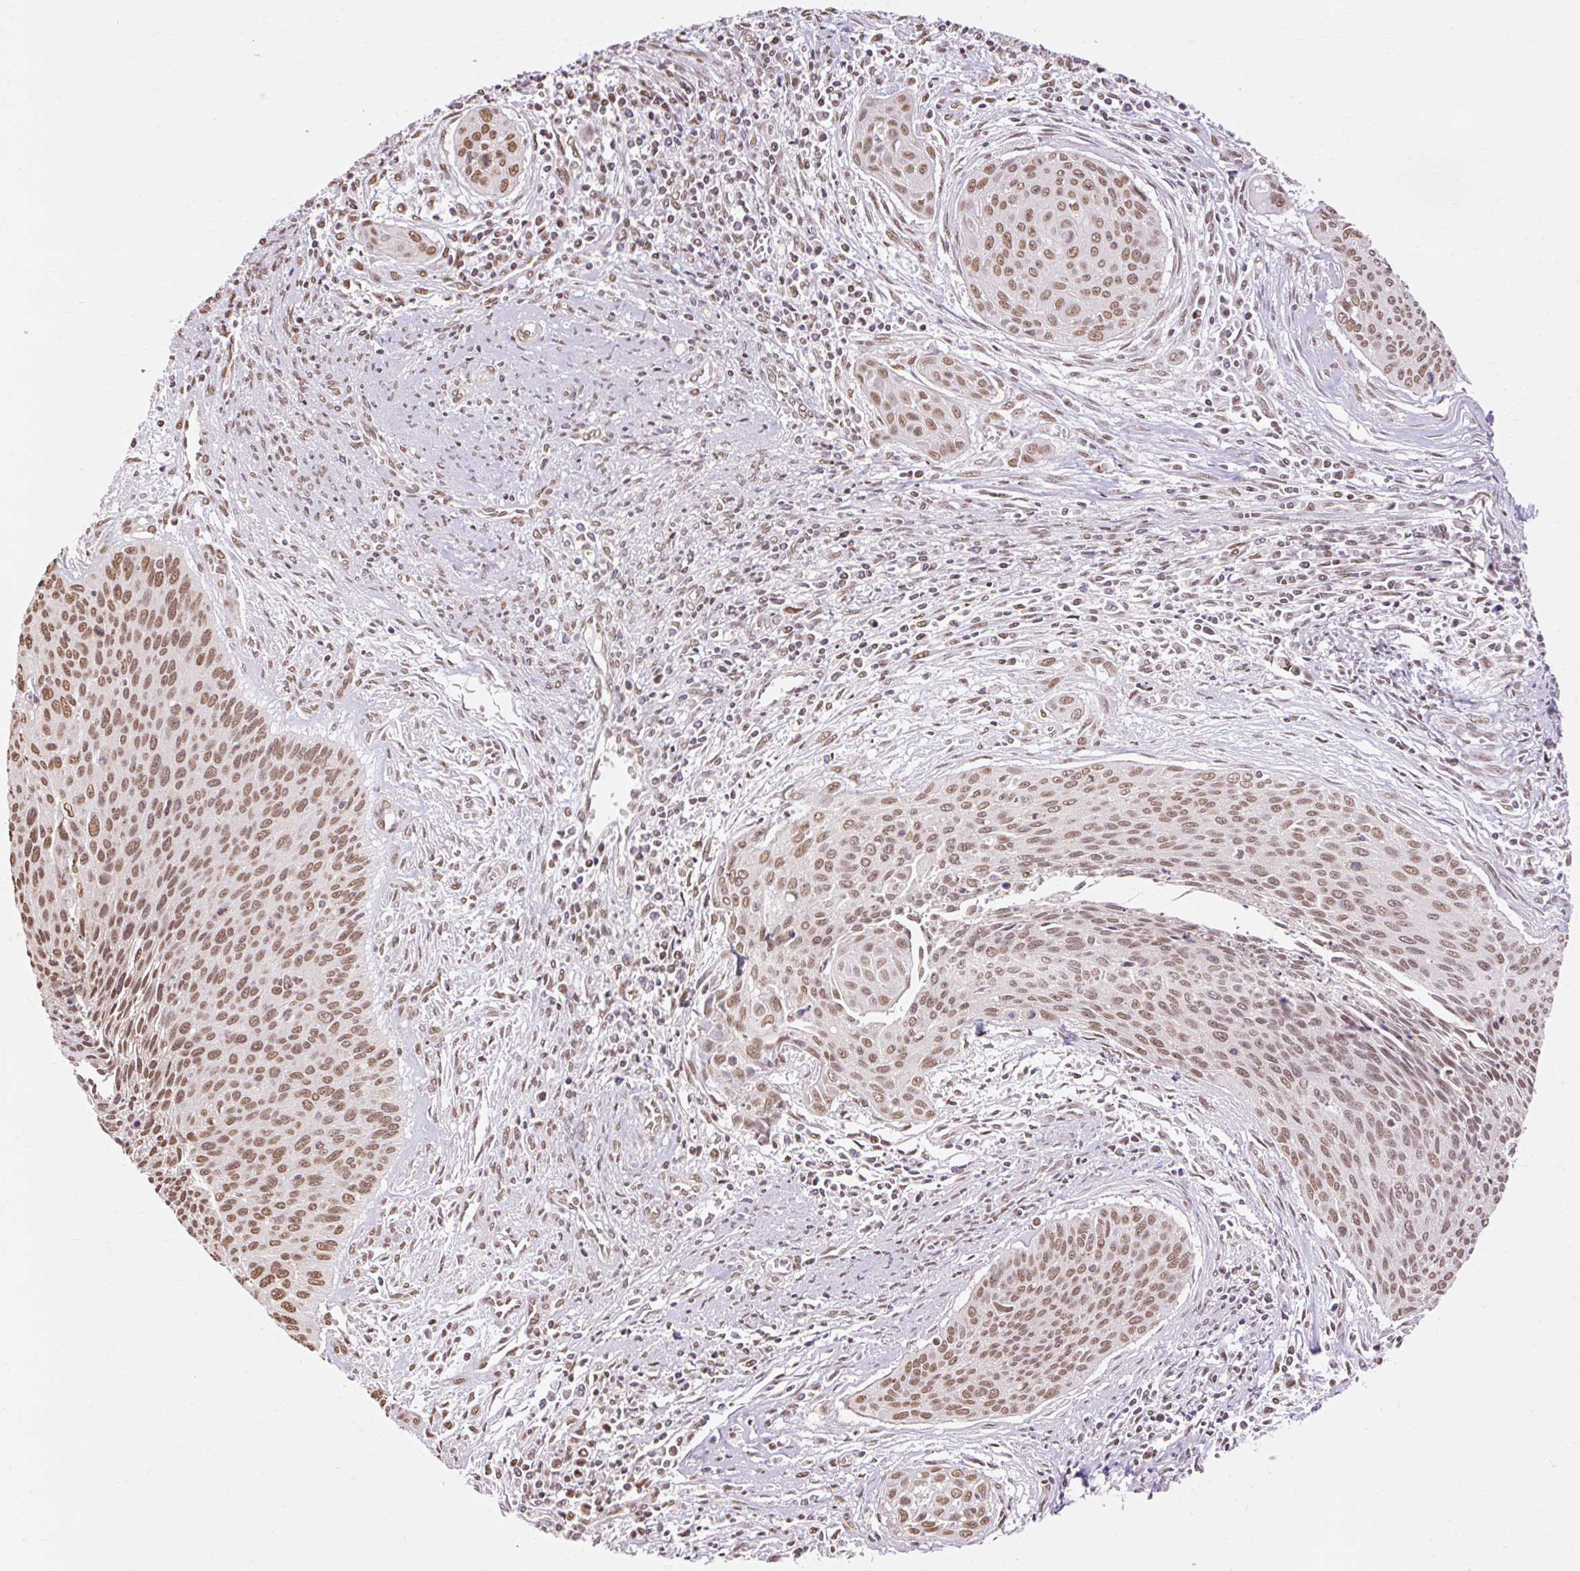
{"staining": {"intensity": "moderate", "quantity": ">75%", "location": "nuclear"}, "tissue": "cervical cancer", "cell_type": "Tumor cells", "image_type": "cancer", "snomed": [{"axis": "morphology", "description": "Squamous cell carcinoma, NOS"}, {"axis": "topography", "description": "Cervix"}], "caption": "Immunohistochemistry (IHC) micrograph of neoplastic tissue: squamous cell carcinoma (cervical) stained using IHC exhibits medium levels of moderate protein expression localized specifically in the nuclear of tumor cells, appearing as a nuclear brown color.", "gene": "NPIPB12", "patient": {"sex": "female", "age": 55}}